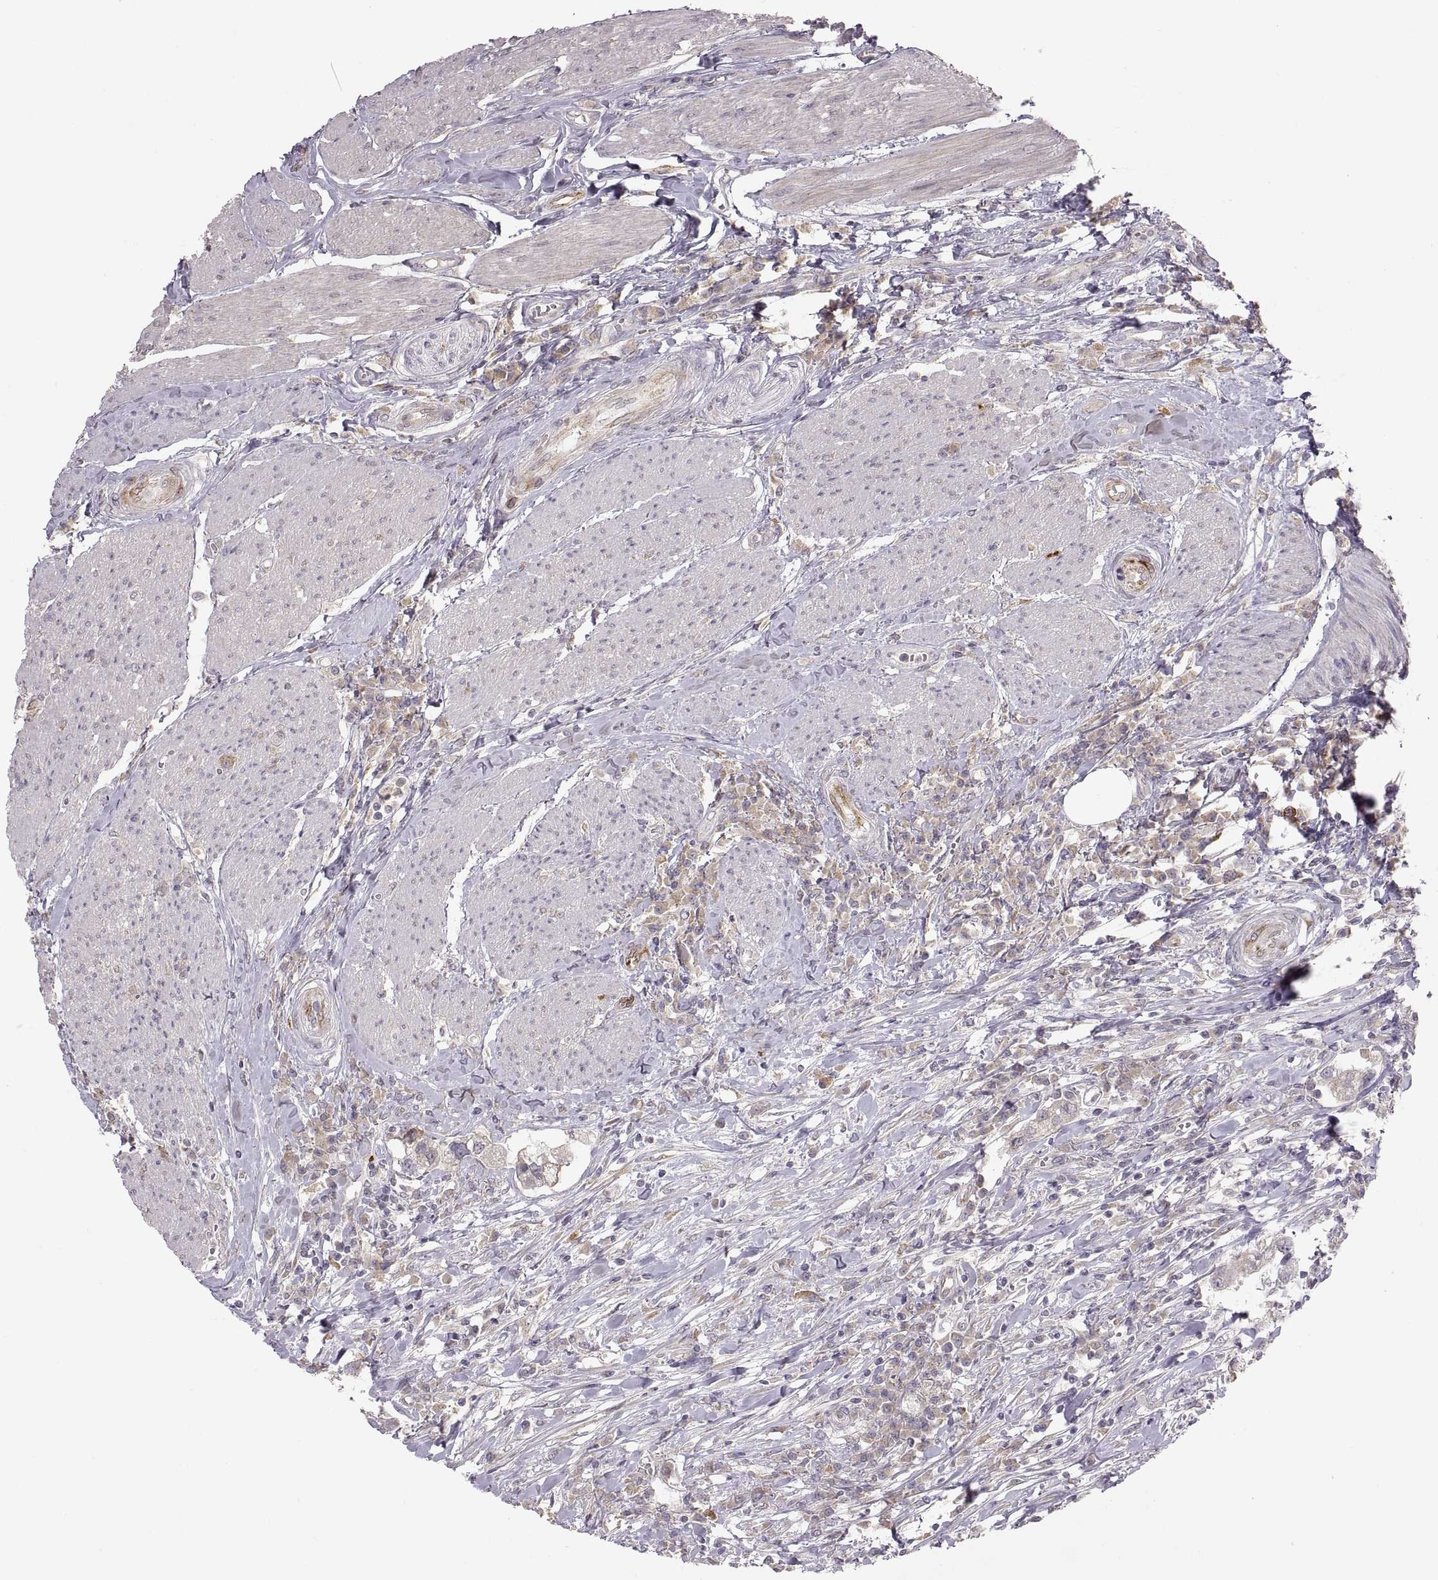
{"staining": {"intensity": "weak", "quantity": ">75%", "location": "cytoplasmic/membranous"}, "tissue": "urothelial cancer", "cell_type": "Tumor cells", "image_type": "cancer", "snomed": [{"axis": "morphology", "description": "Urothelial carcinoma, NOS"}, {"axis": "morphology", "description": "Urothelial carcinoma, High grade"}, {"axis": "topography", "description": "Urinary bladder"}], "caption": "High-grade urothelial carcinoma stained with a brown dye demonstrates weak cytoplasmic/membranous positive staining in about >75% of tumor cells.", "gene": "HMGCR", "patient": {"sex": "male", "age": 63}}